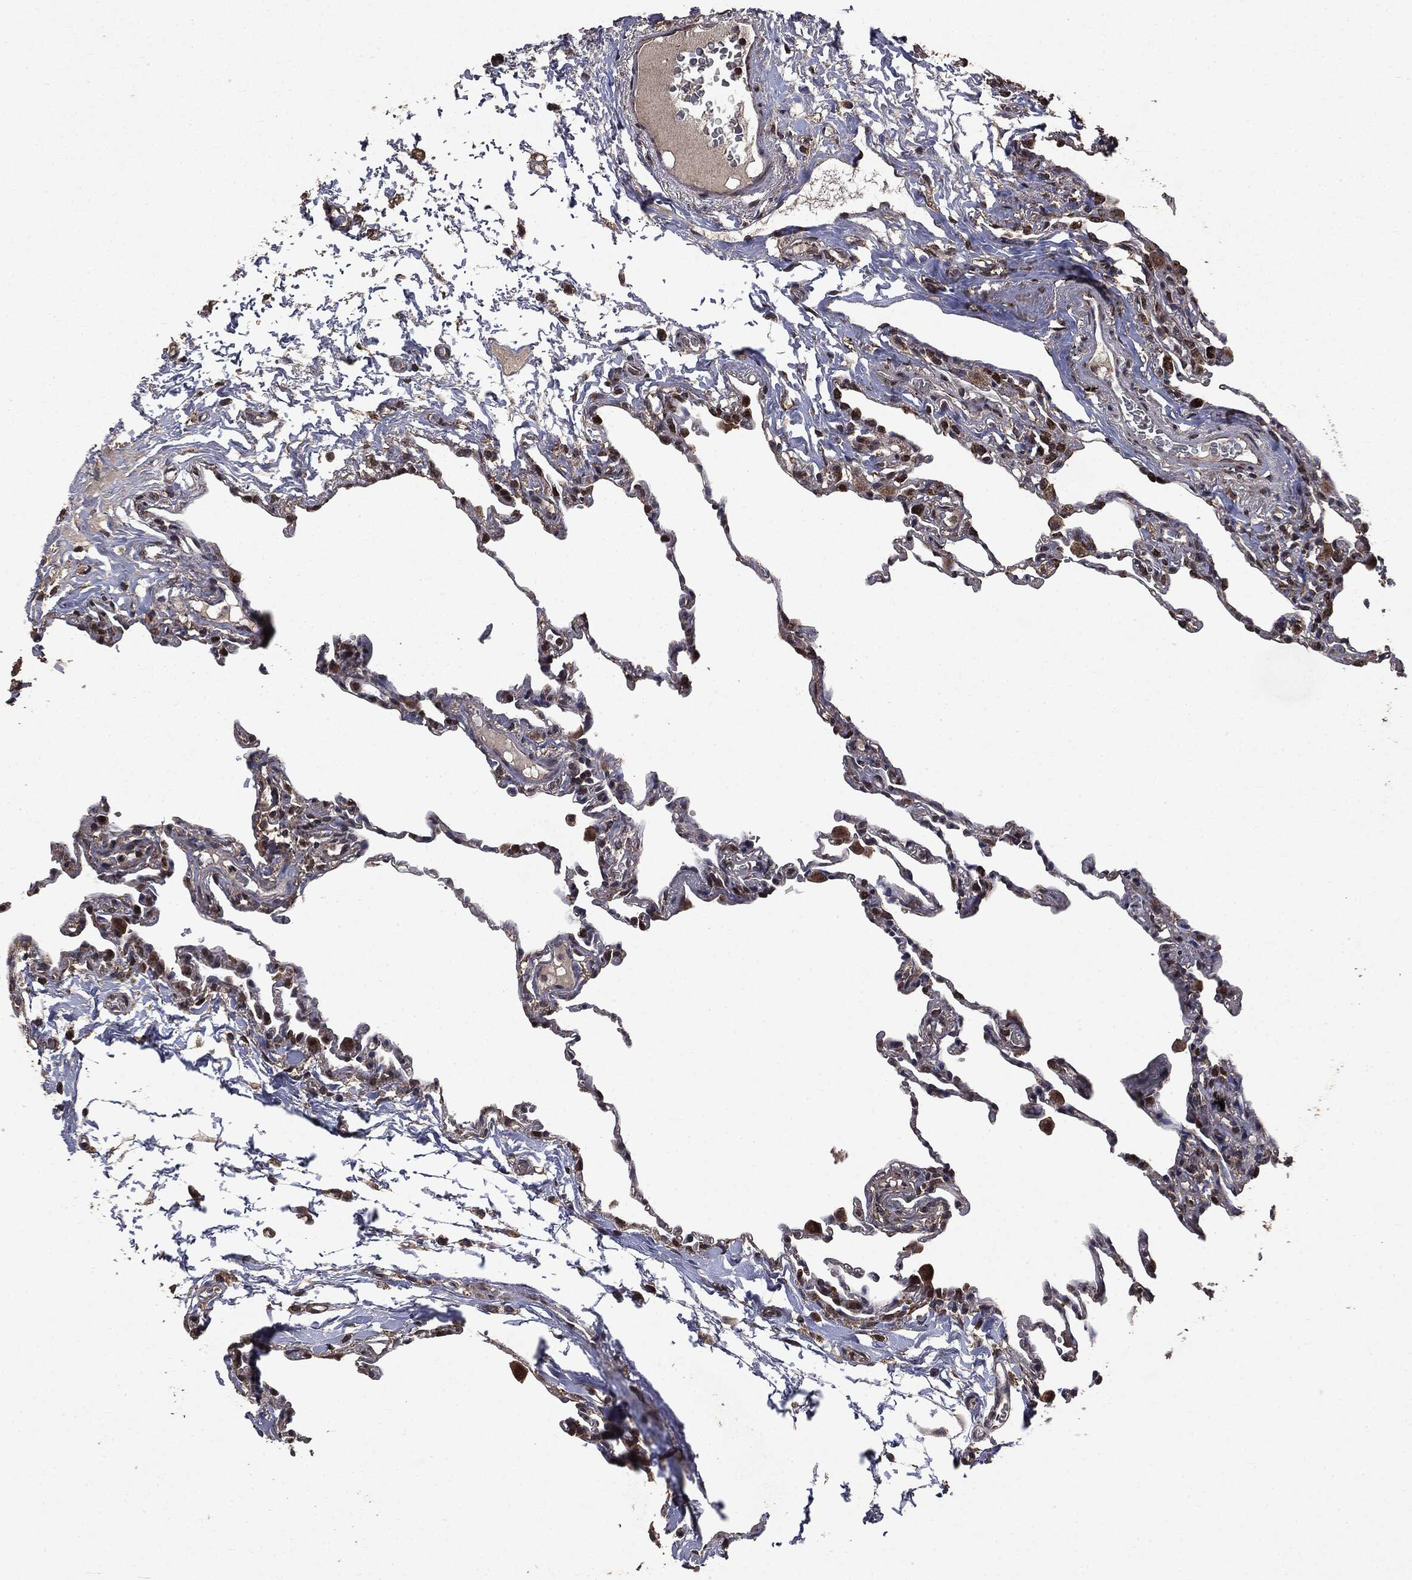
{"staining": {"intensity": "strong", "quantity": "25%-75%", "location": "nuclear"}, "tissue": "lung", "cell_type": "Alveolar cells", "image_type": "normal", "snomed": [{"axis": "morphology", "description": "Normal tissue, NOS"}, {"axis": "topography", "description": "Lung"}], "caption": "Lung stained with DAB IHC reveals high levels of strong nuclear positivity in approximately 25%-75% of alveolar cells. Nuclei are stained in blue.", "gene": "PPP6R2", "patient": {"sex": "female", "age": 57}}